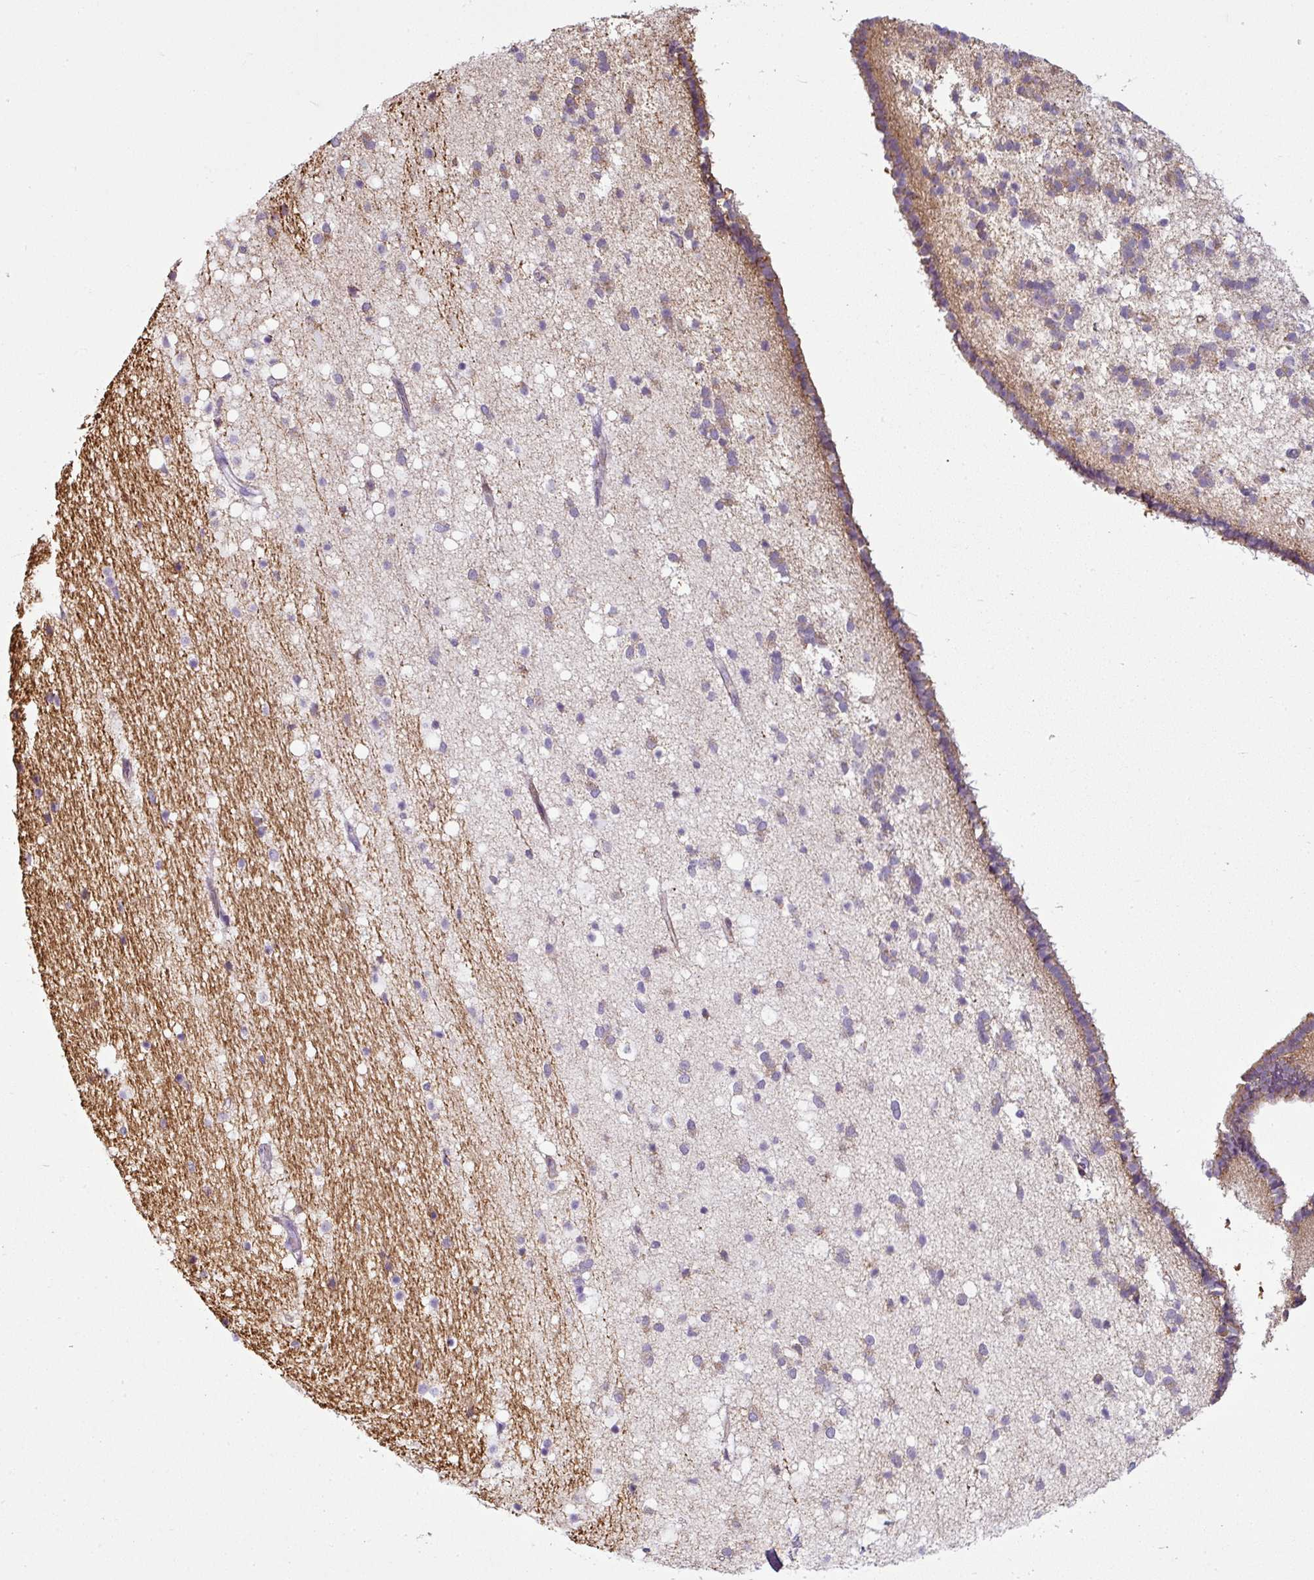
{"staining": {"intensity": "negative", "quantity": "none", "location": "none"}, "tissue": "caudate", "cell_type": "Glial cells", "image_type": "normal", "snomed": [{"axis": "morphology", "description": "Normal tissue, NOS"}, {"axis": "topography", "description": "Lateral ventricle wall"}], "caption": "Unremarkable caudate was stained to show a protein in brown. There is no significant staining in glial cells. (Stains: DAB IHC with hematoxylin counter stain, Microscopy: brightfield microscopy at high magnification).", "gene": "ANKRD18A", "patient": {"sex": "male", "age": 37}}